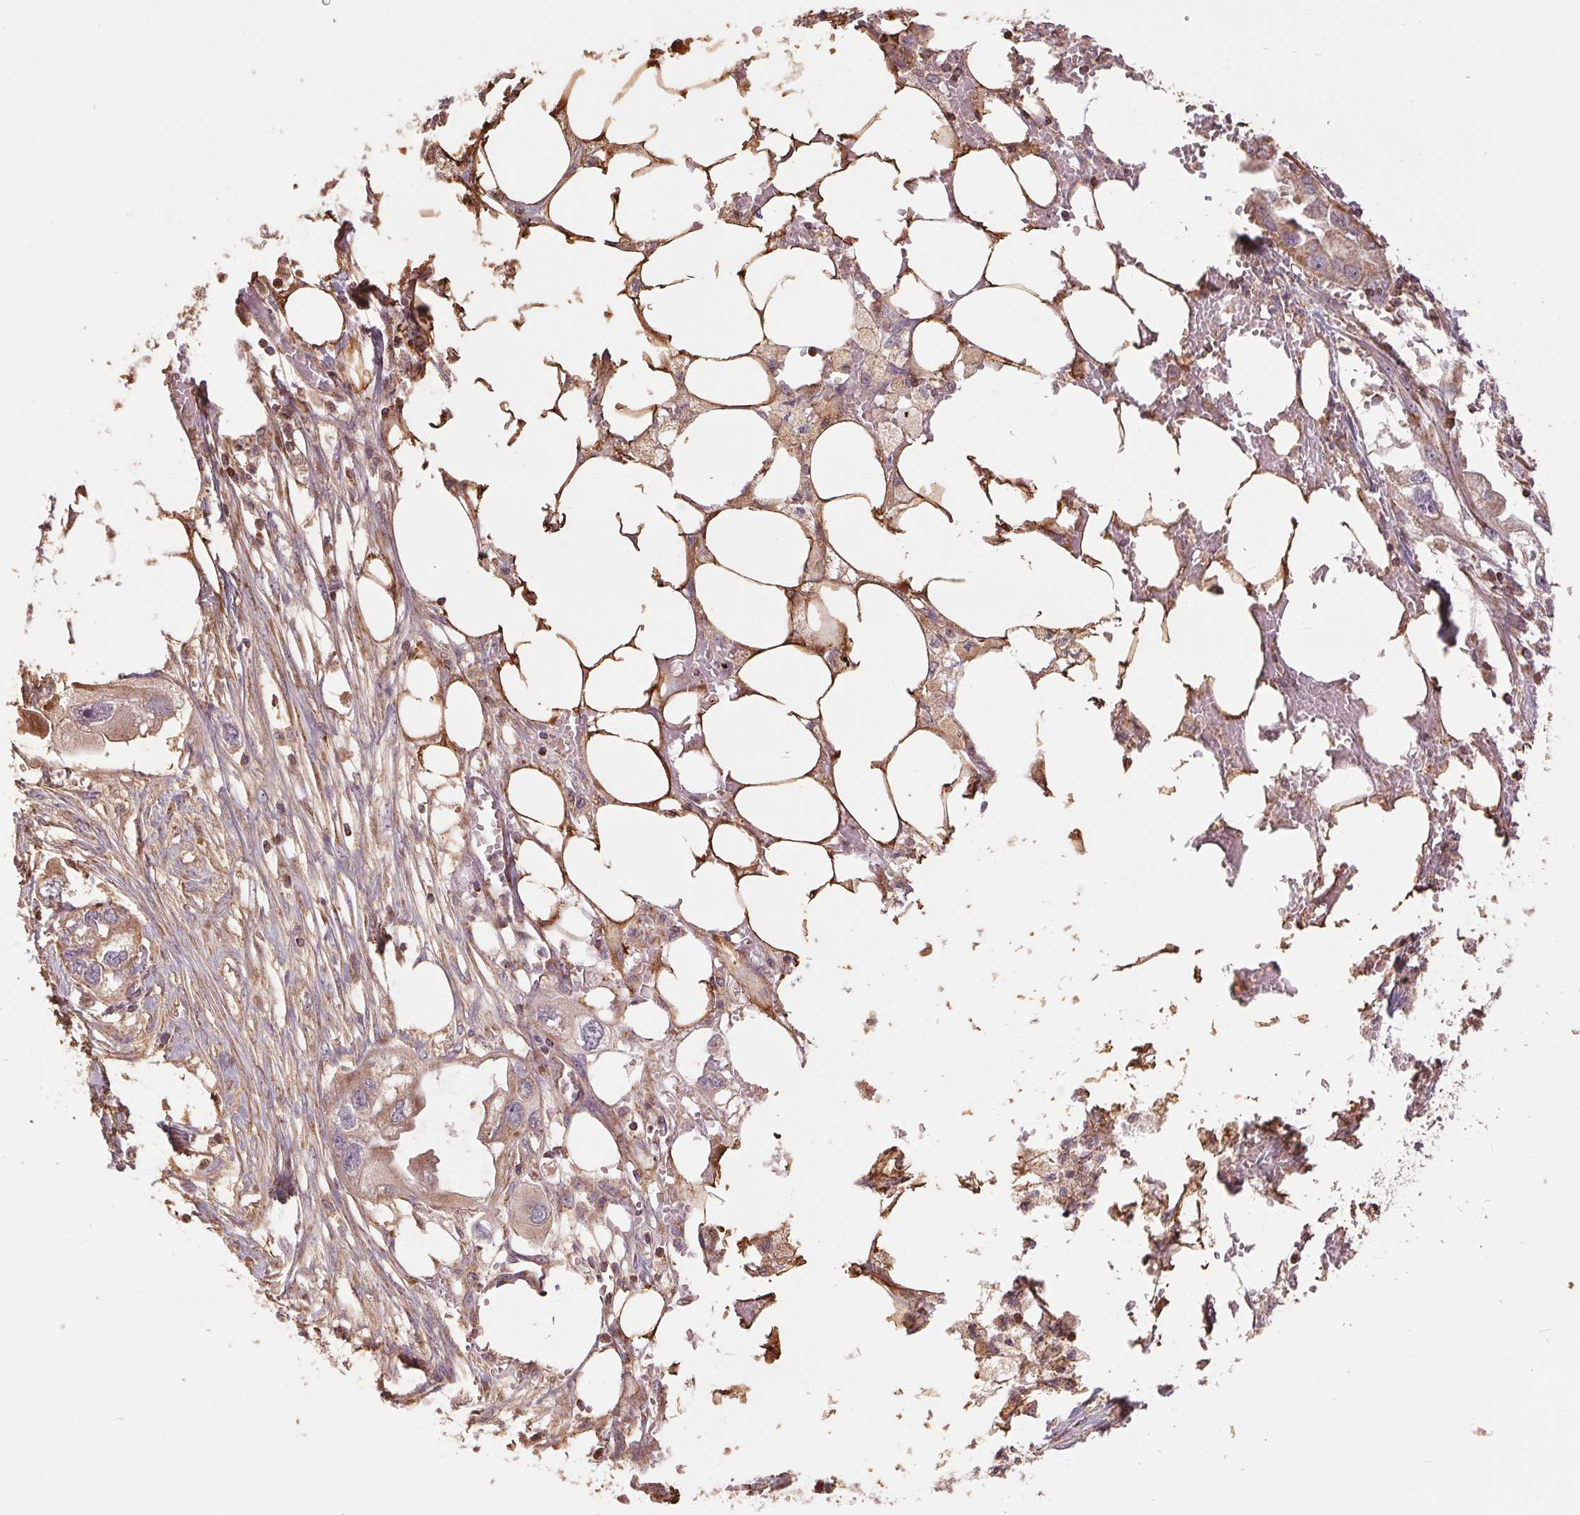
{"staining": {"intensity": "weak", "quantity": "25%-75%", "location": "cytoplasmic/membranous"}, "tissue": "endometrial cancer", "cell_type": "Tumor cells", "image_type": "cancer", "snomed": [{"axis": "morphology", "description": "Adenocarcinoma, NOS"}, {"axis": "morphology", "description": "Adenocarcinoma, metastatic, NOS"}, {"axis": "topography", "description": "Adipose tissue"}, {"axis": "topography", "description": "Endometrium"}], "caption": "Weak cytoplasmic/membranous protein expression is appreciated in approximately 25%-75% of tumor cells in endometrial cancer (metastatic adenocarcinoma).", "gene": "DGUOK", "patient": {"sex": "female", "age": 67}}